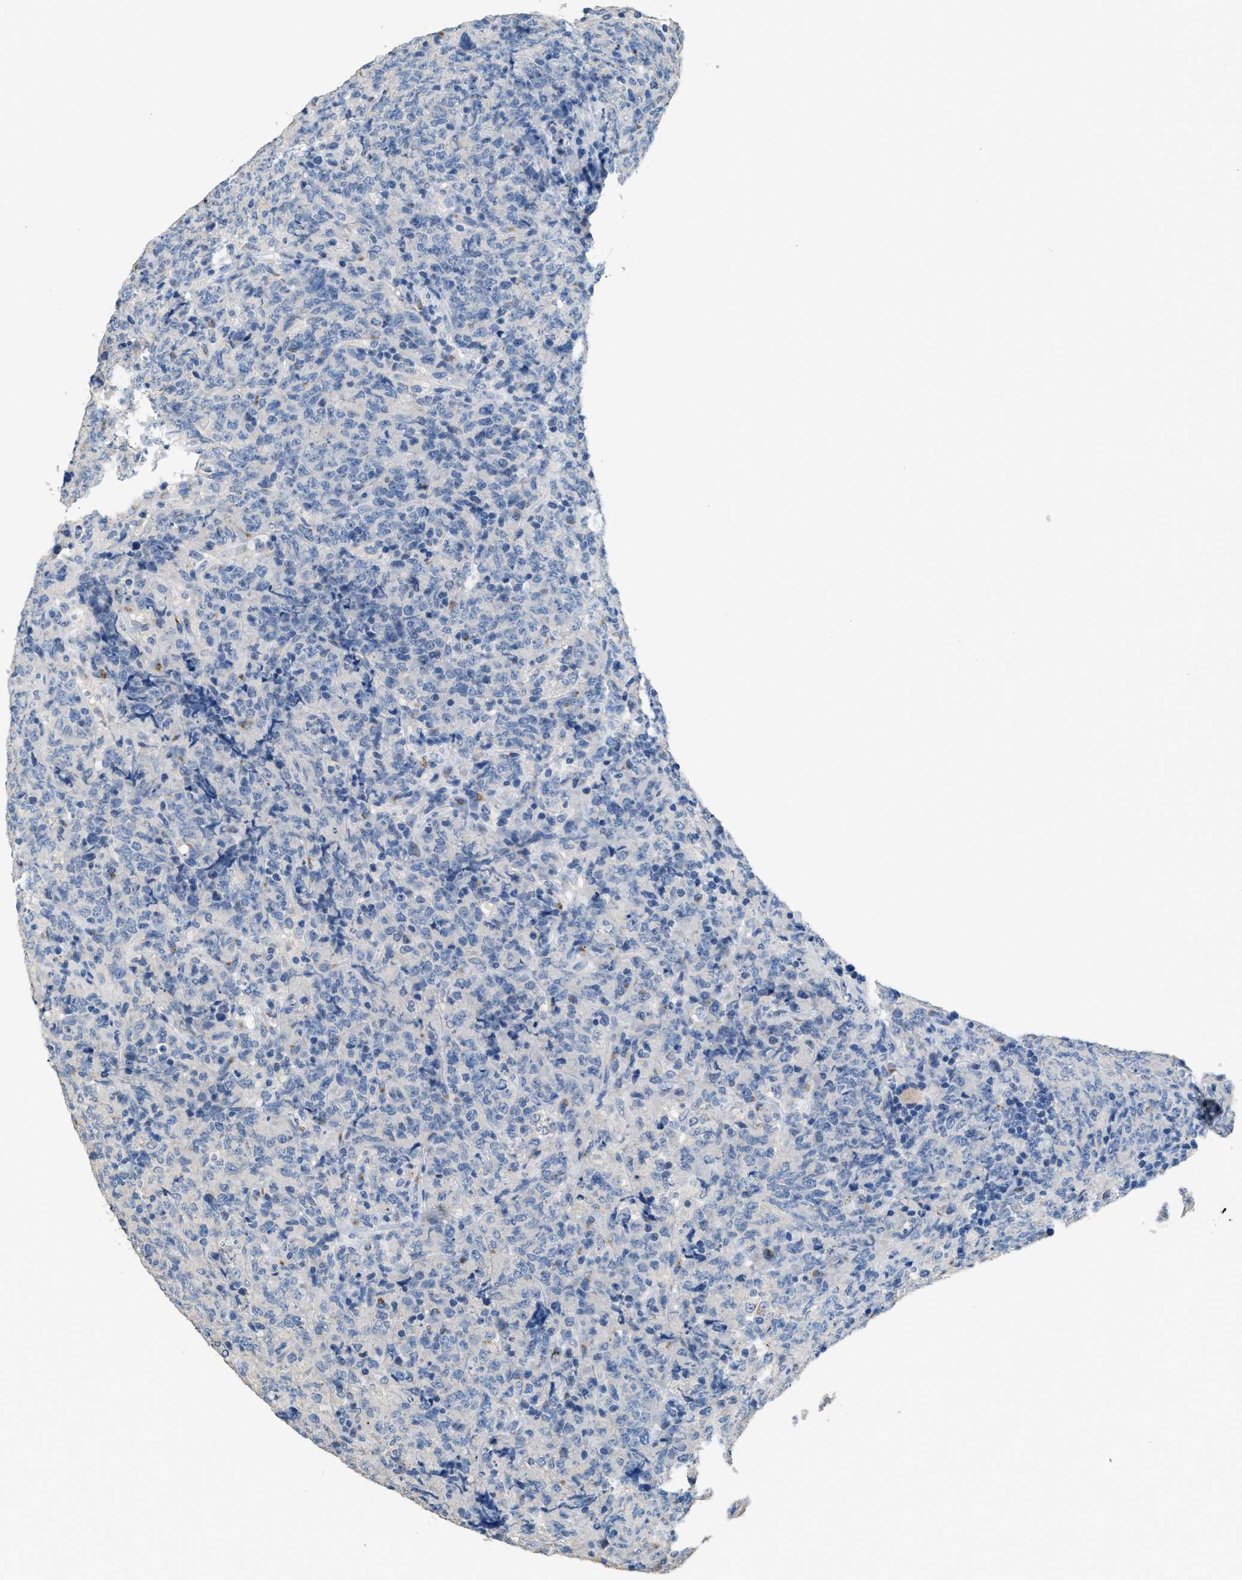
{"staining": {"intensity": "weak", "quantity": "<25%", "location": "cytoplasmic/membranous"}, "tissue": "lymphoma", "cell_type": "Tumor cells", "image_type": "cancer", "snomed": [{"axis": "morphology", "description": "Malignant lymphoma, non-Hodgkin's type, High grade"}, {"axis": "topography", "description": "Tonsil"}], "caption": "Immunohistochemical staining of high-grade malignant lymphoma, non-Hodgkin's type shows no significant positivity in tumor cells.", "gene": "GOLM1", "patient": {"sex": "female", "age": 36}}